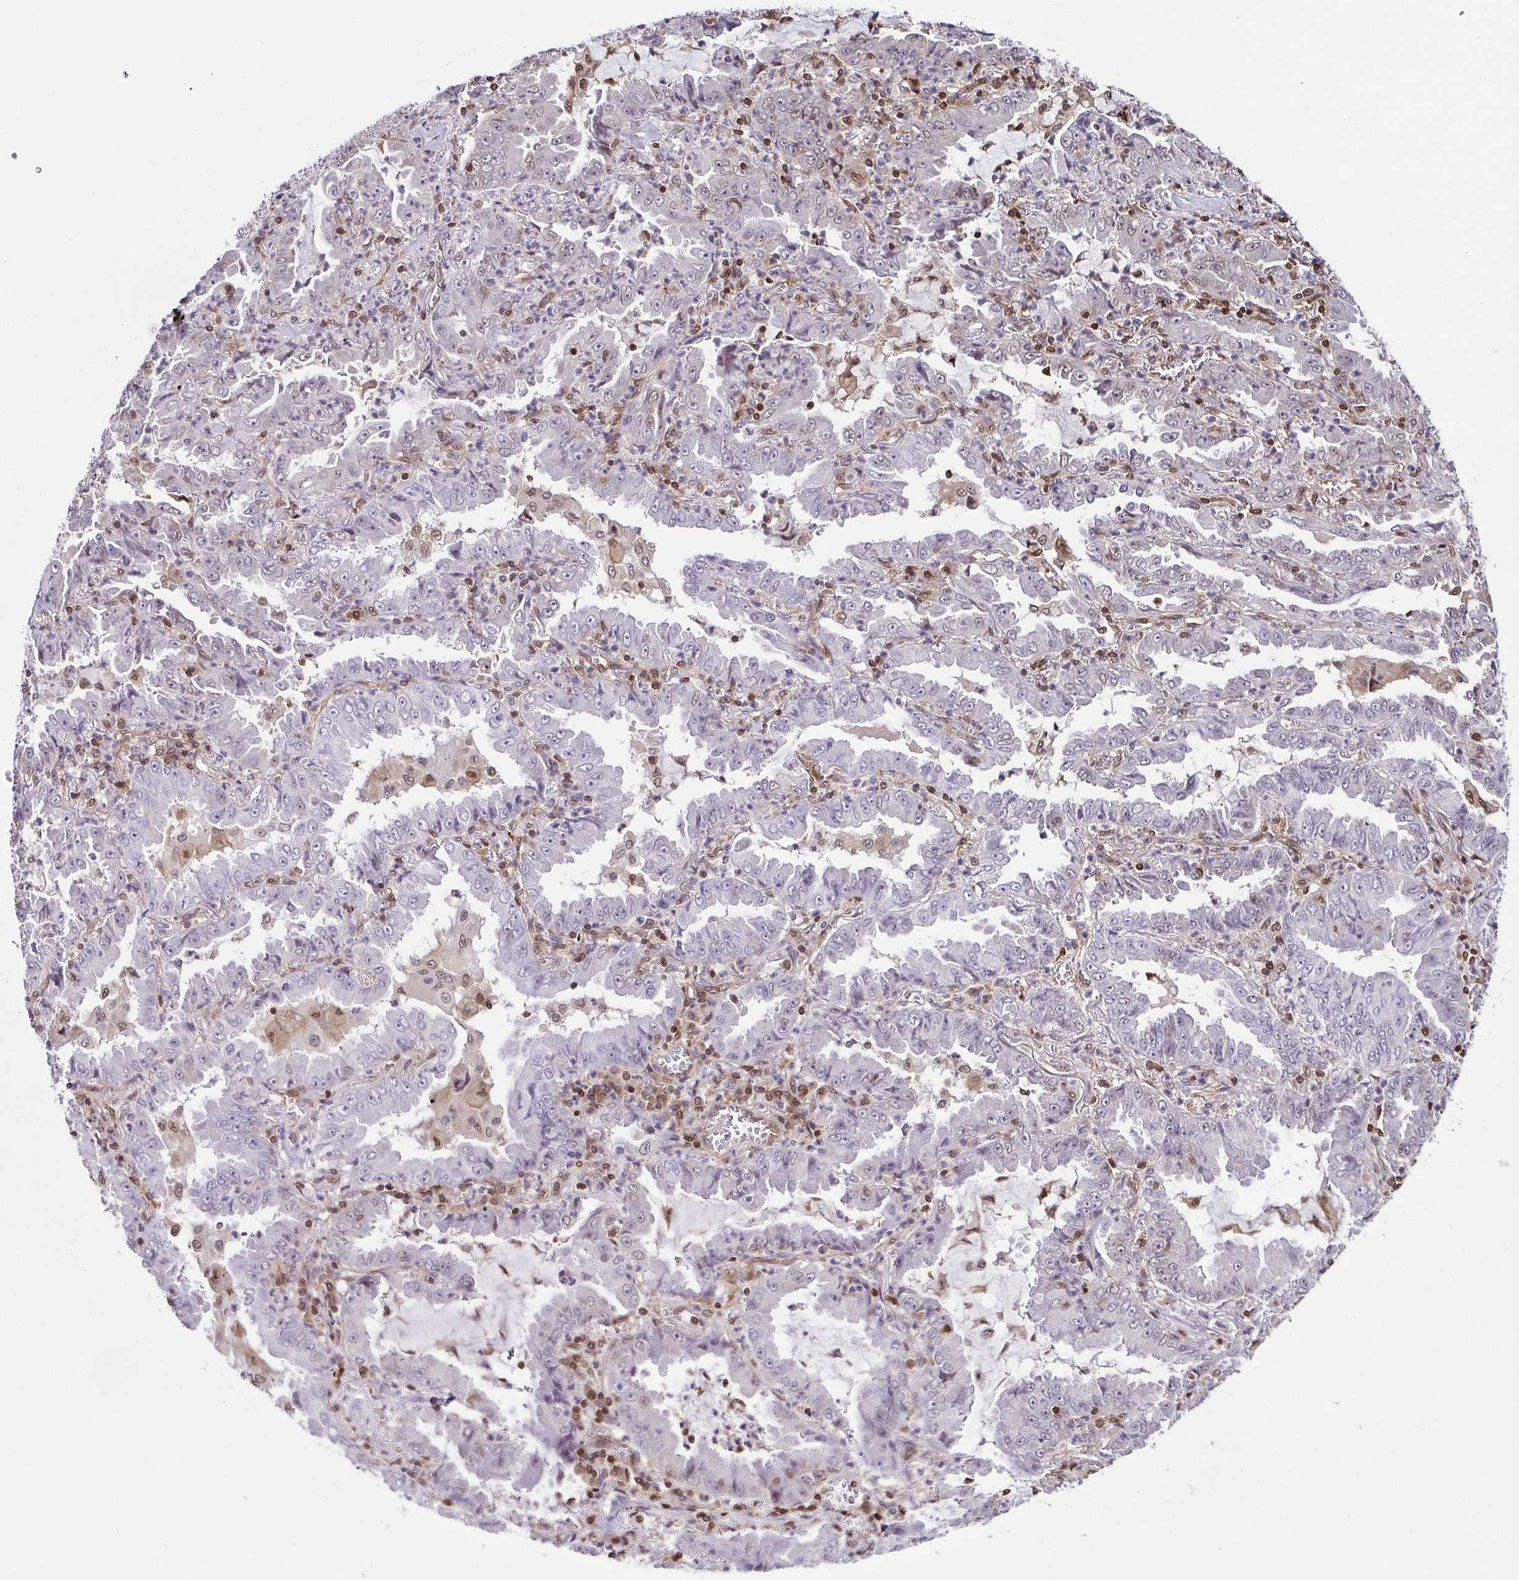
{"staining": {"intensity": "negative", "quantity": "none", "location": "none"}, "tissue": "lung cancer", "cell_type": "Tumor cells", "image_type": "cancer", "snomed": [{"axis": "morphology", "description": "Adenocarcinoma, NOS"}, {"axis": "topography", "description": "Lung"}], "caption": "Tumor cells show no significant positivity in lung cancer.", "gene": "PSMB9", "patient": {"sex": "female", "age": 52}}